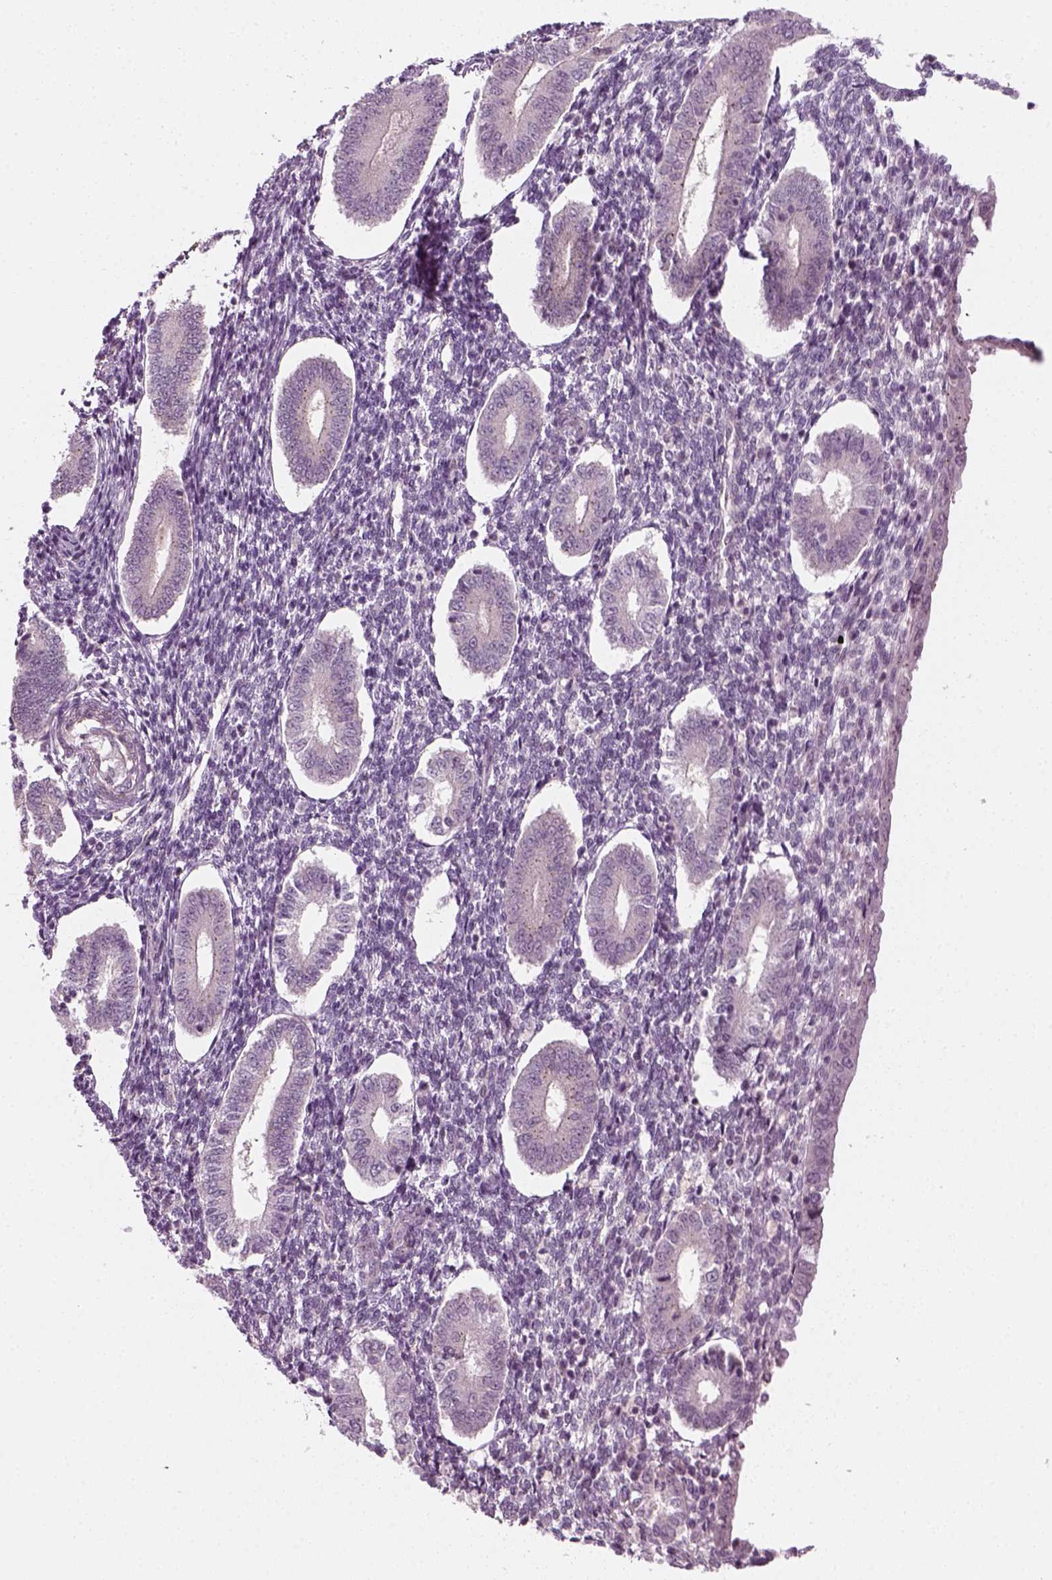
{"staining": {"intensity": "negative", "quantity": "none", "location": "none"}, "tissue": "endometrium", "cell_type": "Cells in endometrial stroma", "image_type": "normal", "snomed": [{"axis": "morphology", "description": "Normal tissue, NOS"}, {"axis": "topography", "description": "Endometrium"}], "caption": "Immunohistochemistry (IHC) histopathology image of benign human endometrium stained for a protein (brown), which reveals no positivity in cells in endometrial stroma. (Immunohistochemistry, brightfield microscopy, high magnification).", "gene": "MLIP", "patient": {"sex": "female", "age": 40}}